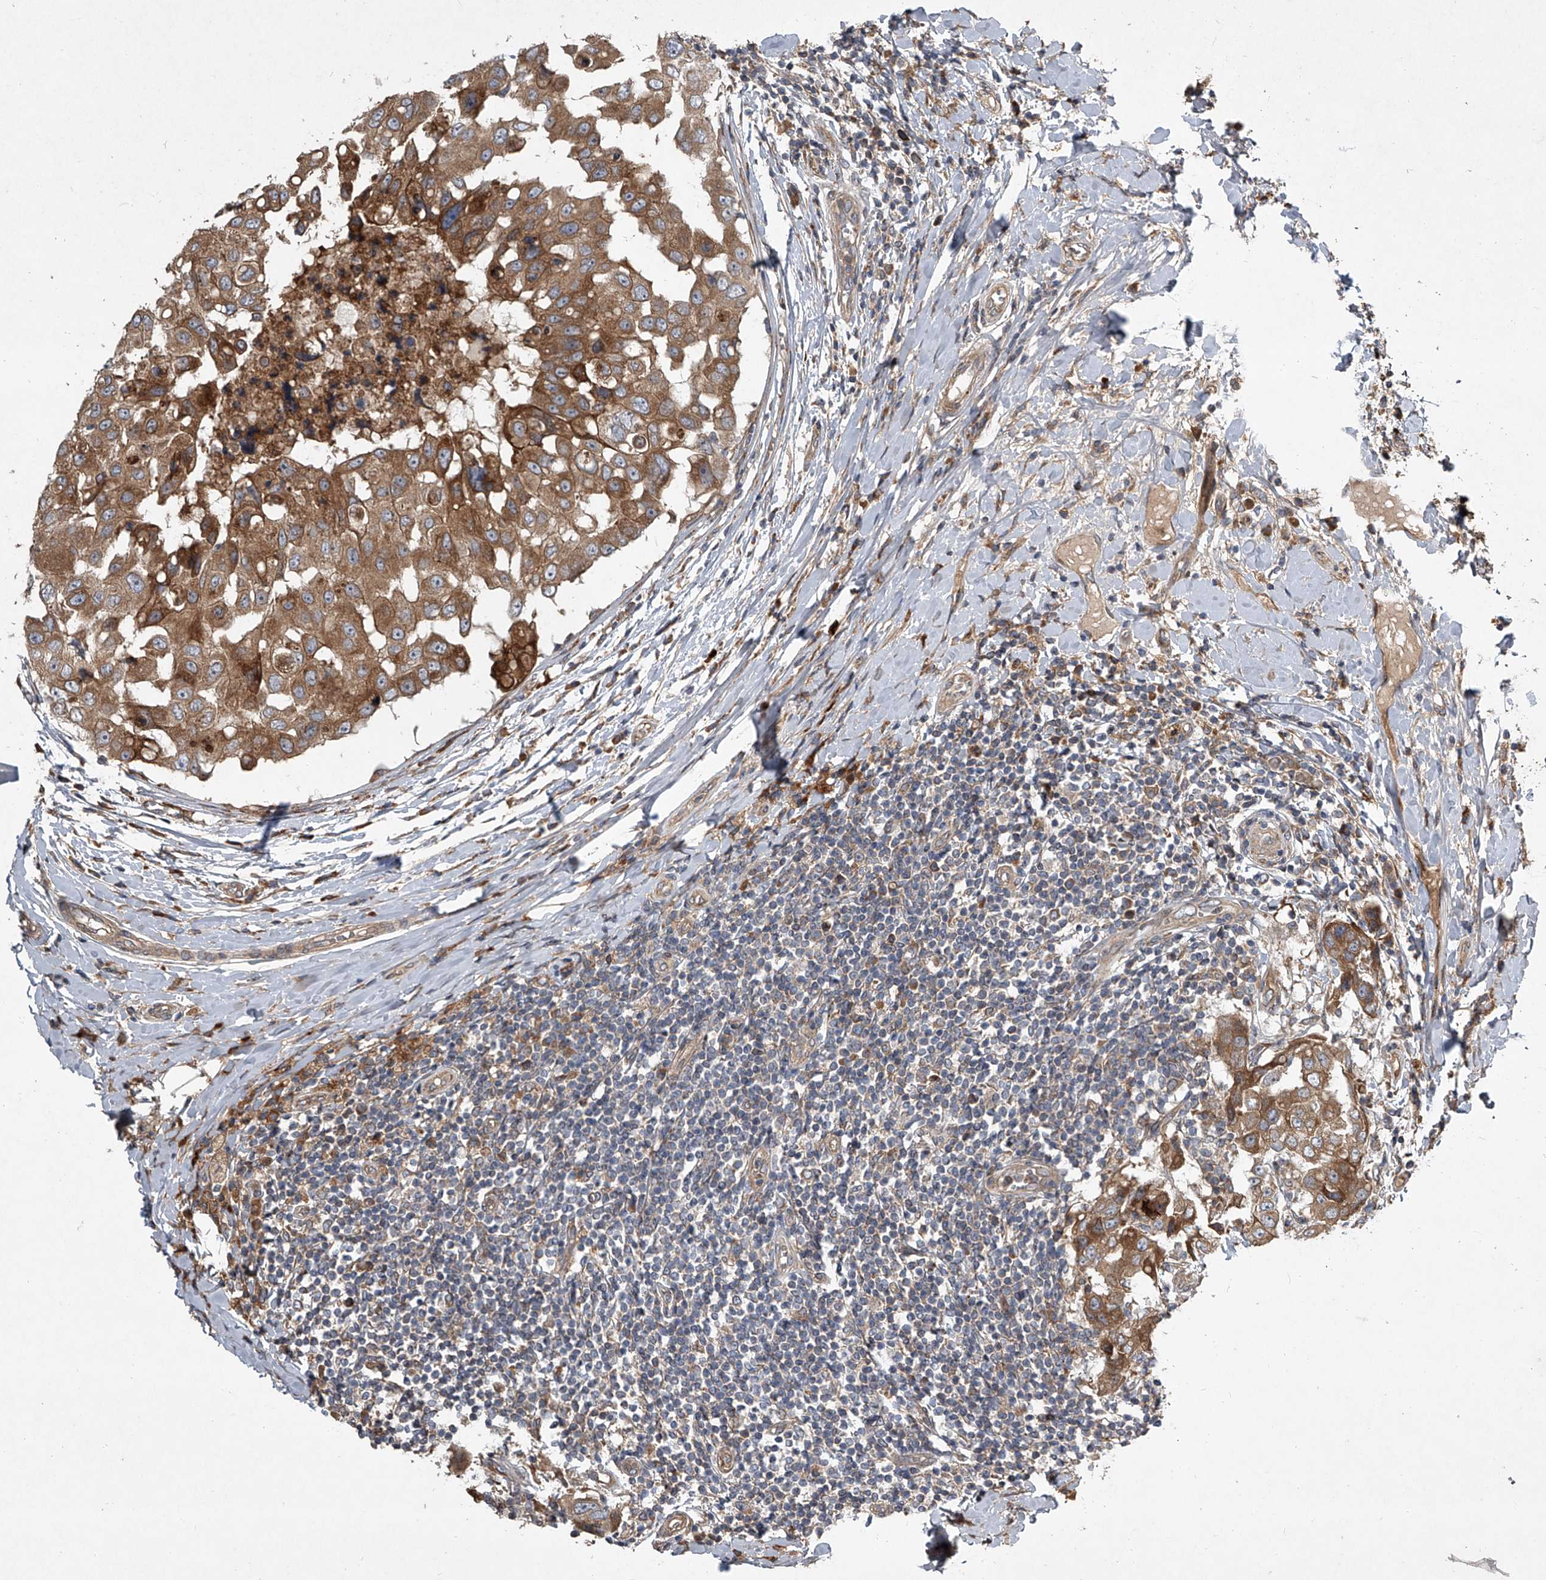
{"staining": {"intensity": "moderate", "quantity": ">75%", "location": "cytoplasmic/membranous"}, "tissue": "breast cancer", "cell_type": "Tumor cells", "image_type": "cancer", "snomed": [{"axis": "morphology", "description": "Duct carcinoma"}, {"axis": "topography", "description": "Breast"}], "caption": "The image exhibits staining of infiltrating ductal carcinoma (breast), revealing moderate cytoplasmic/membranous protein staining (brown color) within tumor cells. Nuclei are stained in blue.", "gene": "EVA1C", "patient": {"sex": "female", "age": 27}}